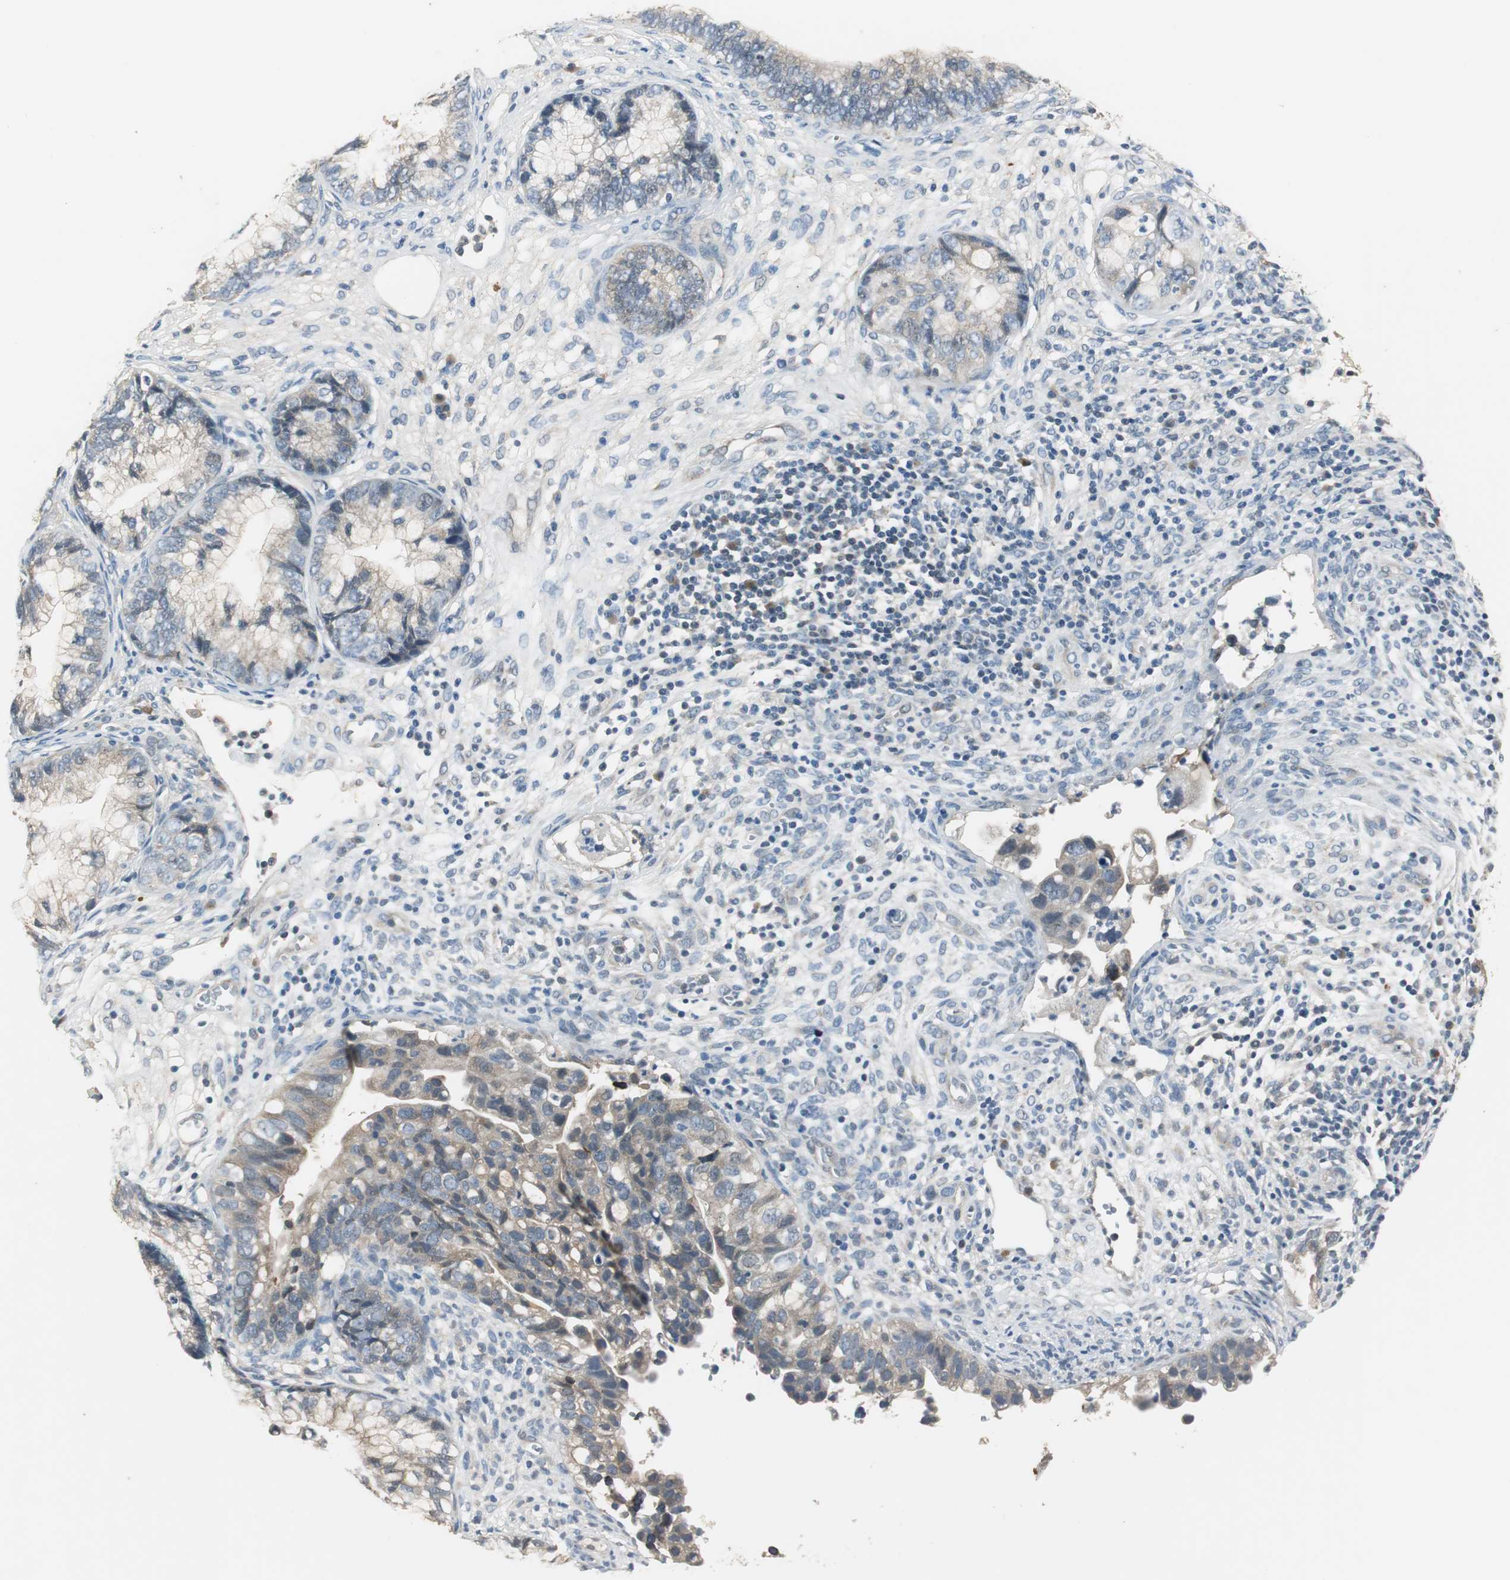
{"staining": {"intensity": "weak", "quantity": "<25%", "location": "cytoplasmic/membranous"}, "tissue": "cervical cancer", "cell_type": "Tumor cells", "image_type": "cancer", "snomed": [{"axis": "morphology", "description": "Adenocarcinoma, NOS"}, {"axis": "topography", "description": "Cervix"}], "caption": "This is an immunohistochemistry photomicrograph of cervical adenocarcinoma. There is no expression in tumor cells.", "gene": "PTPRN2", "patient": {"sex": "female", "age": 44}}